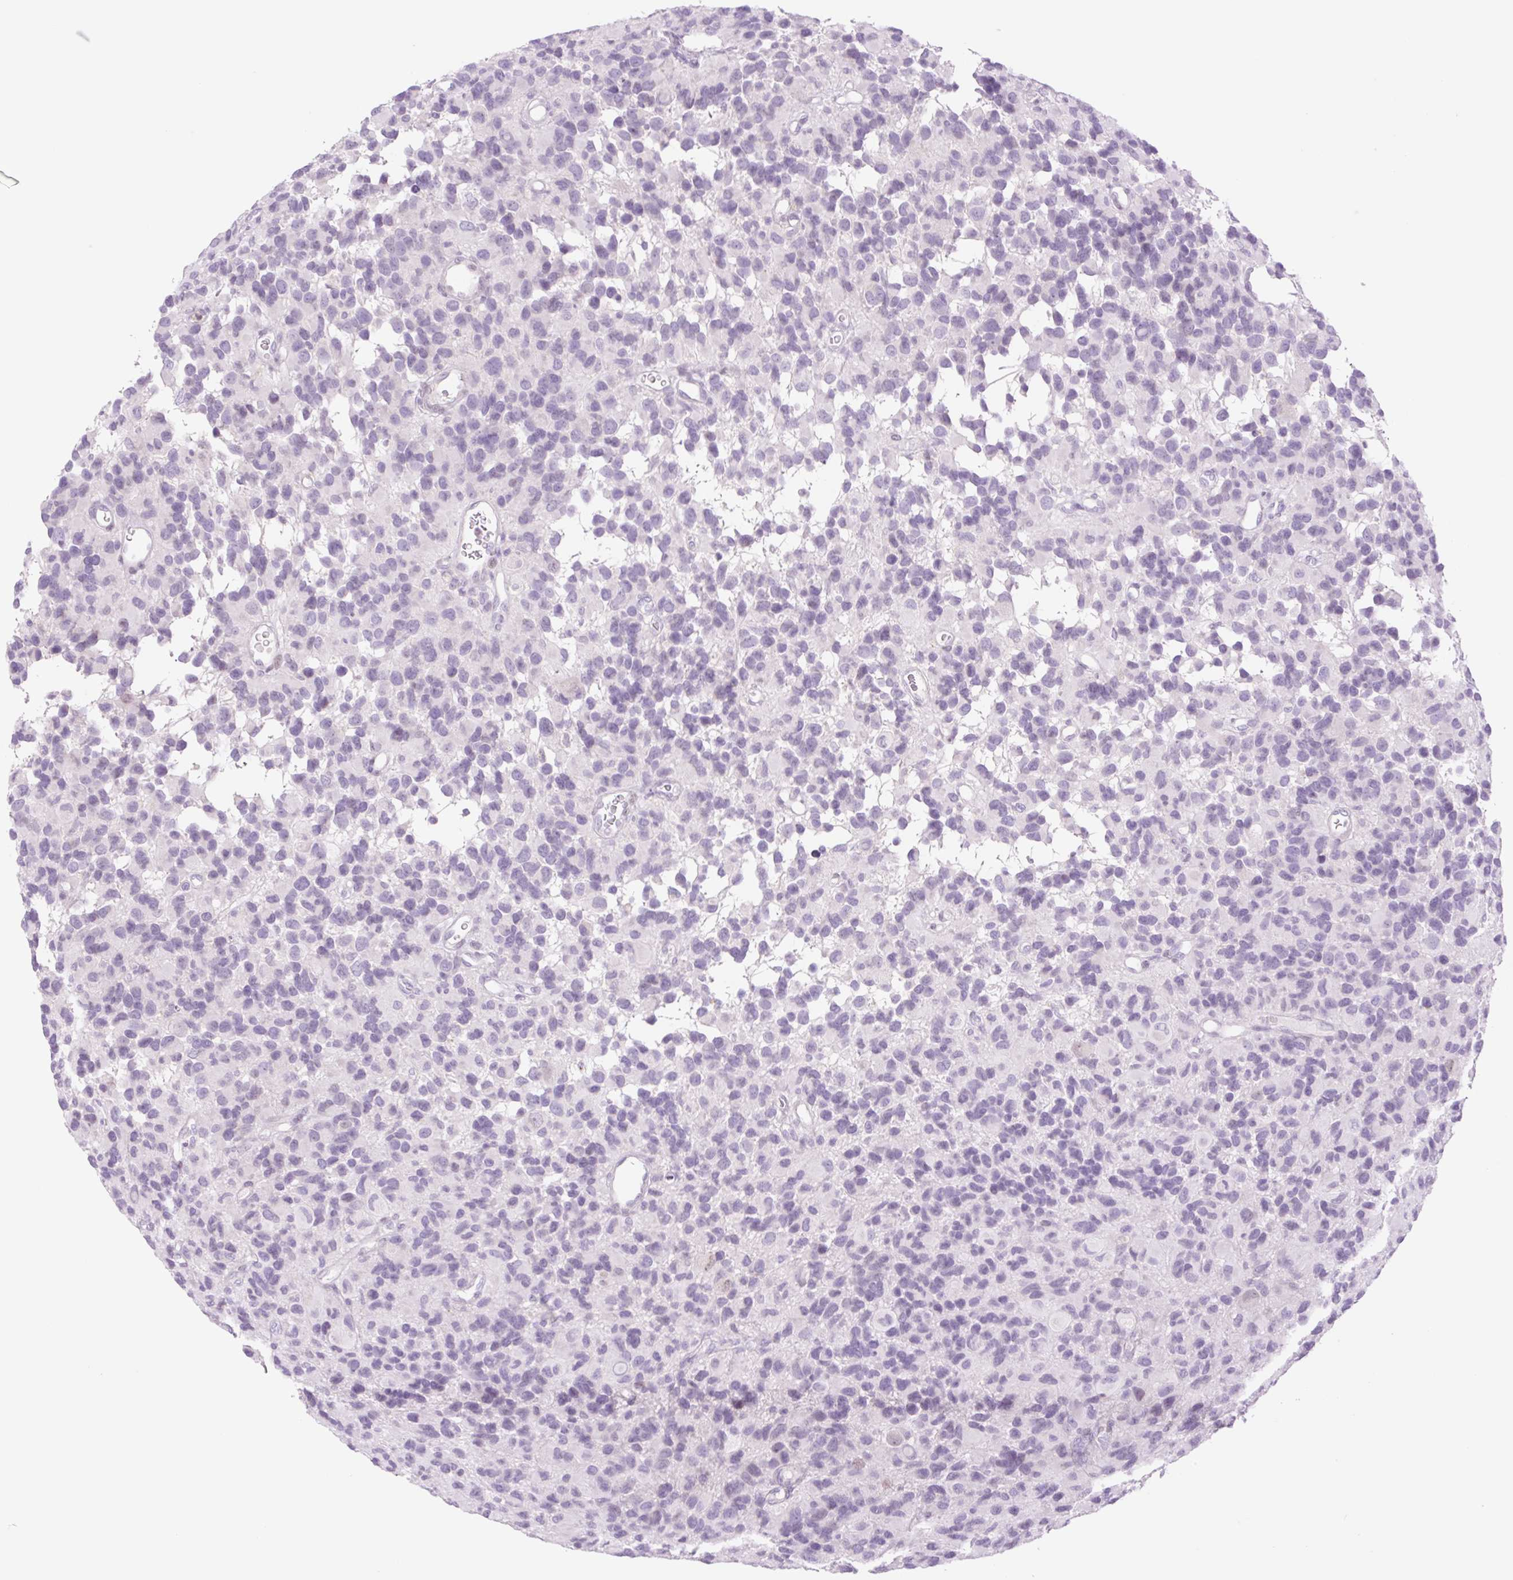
{"staining": {"intensity": "negative", "quantity": "none", "location": "none"}, "tissue": "glioma", "cell_type": "Tumor cells", "image_type": "cancer", "snomed": [{"axis": "morphology", "description": "Glioma, malignant, High grade"}, {"axis": "topography", "description": "Brain"}], "caption": "Tumor cells show no significant staining in malignant glioma (high-grade).", "gene": "TBX15", "patient": {"sex": "male", "age": 77}}